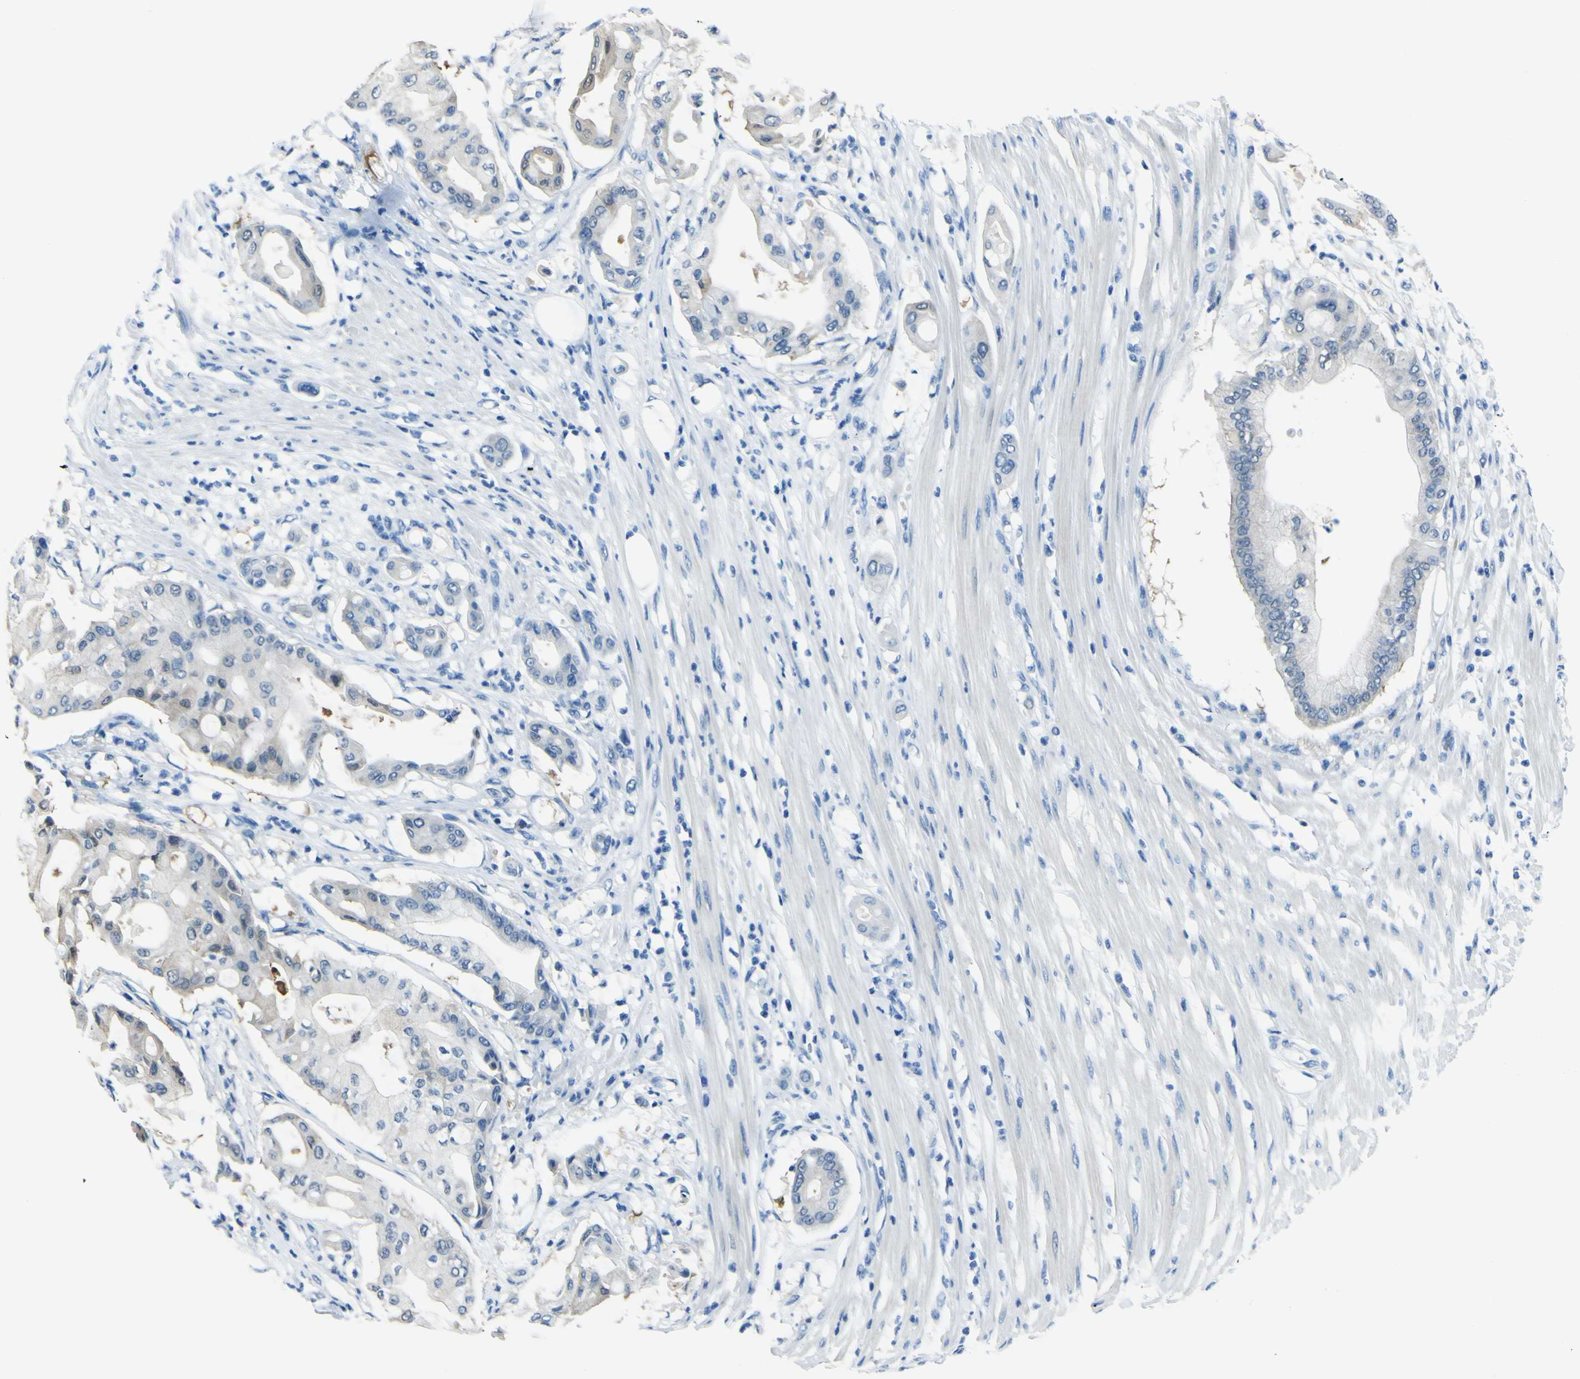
{"staining": {"intensity": "negative", "quantity": "none", "location": "none"}, "tissue": "pancreatic cancer", "cell_type": "Tumor cells", "image_type": "cancer", "snomed": [{"axis": "morphology", "description": "Adenocarcinoma, NOS"}, {"axis": "morphology", "description": "Adenocarcinoma, metastatic, NOS"}, {"axis": "topography", "description": "Lymph node"}, {"axis": "topography", "description": "Pancreas"}, {"axis": "topography", "description": "Duodenum"}], "caption": "A micrograph of metastatic adenocarcinoma (pancreatic) stained for a protein demonstrates no brown staining in tumor cells.", "gene": "PHKG1", "patient": {"sex": "female", "age": 64}}